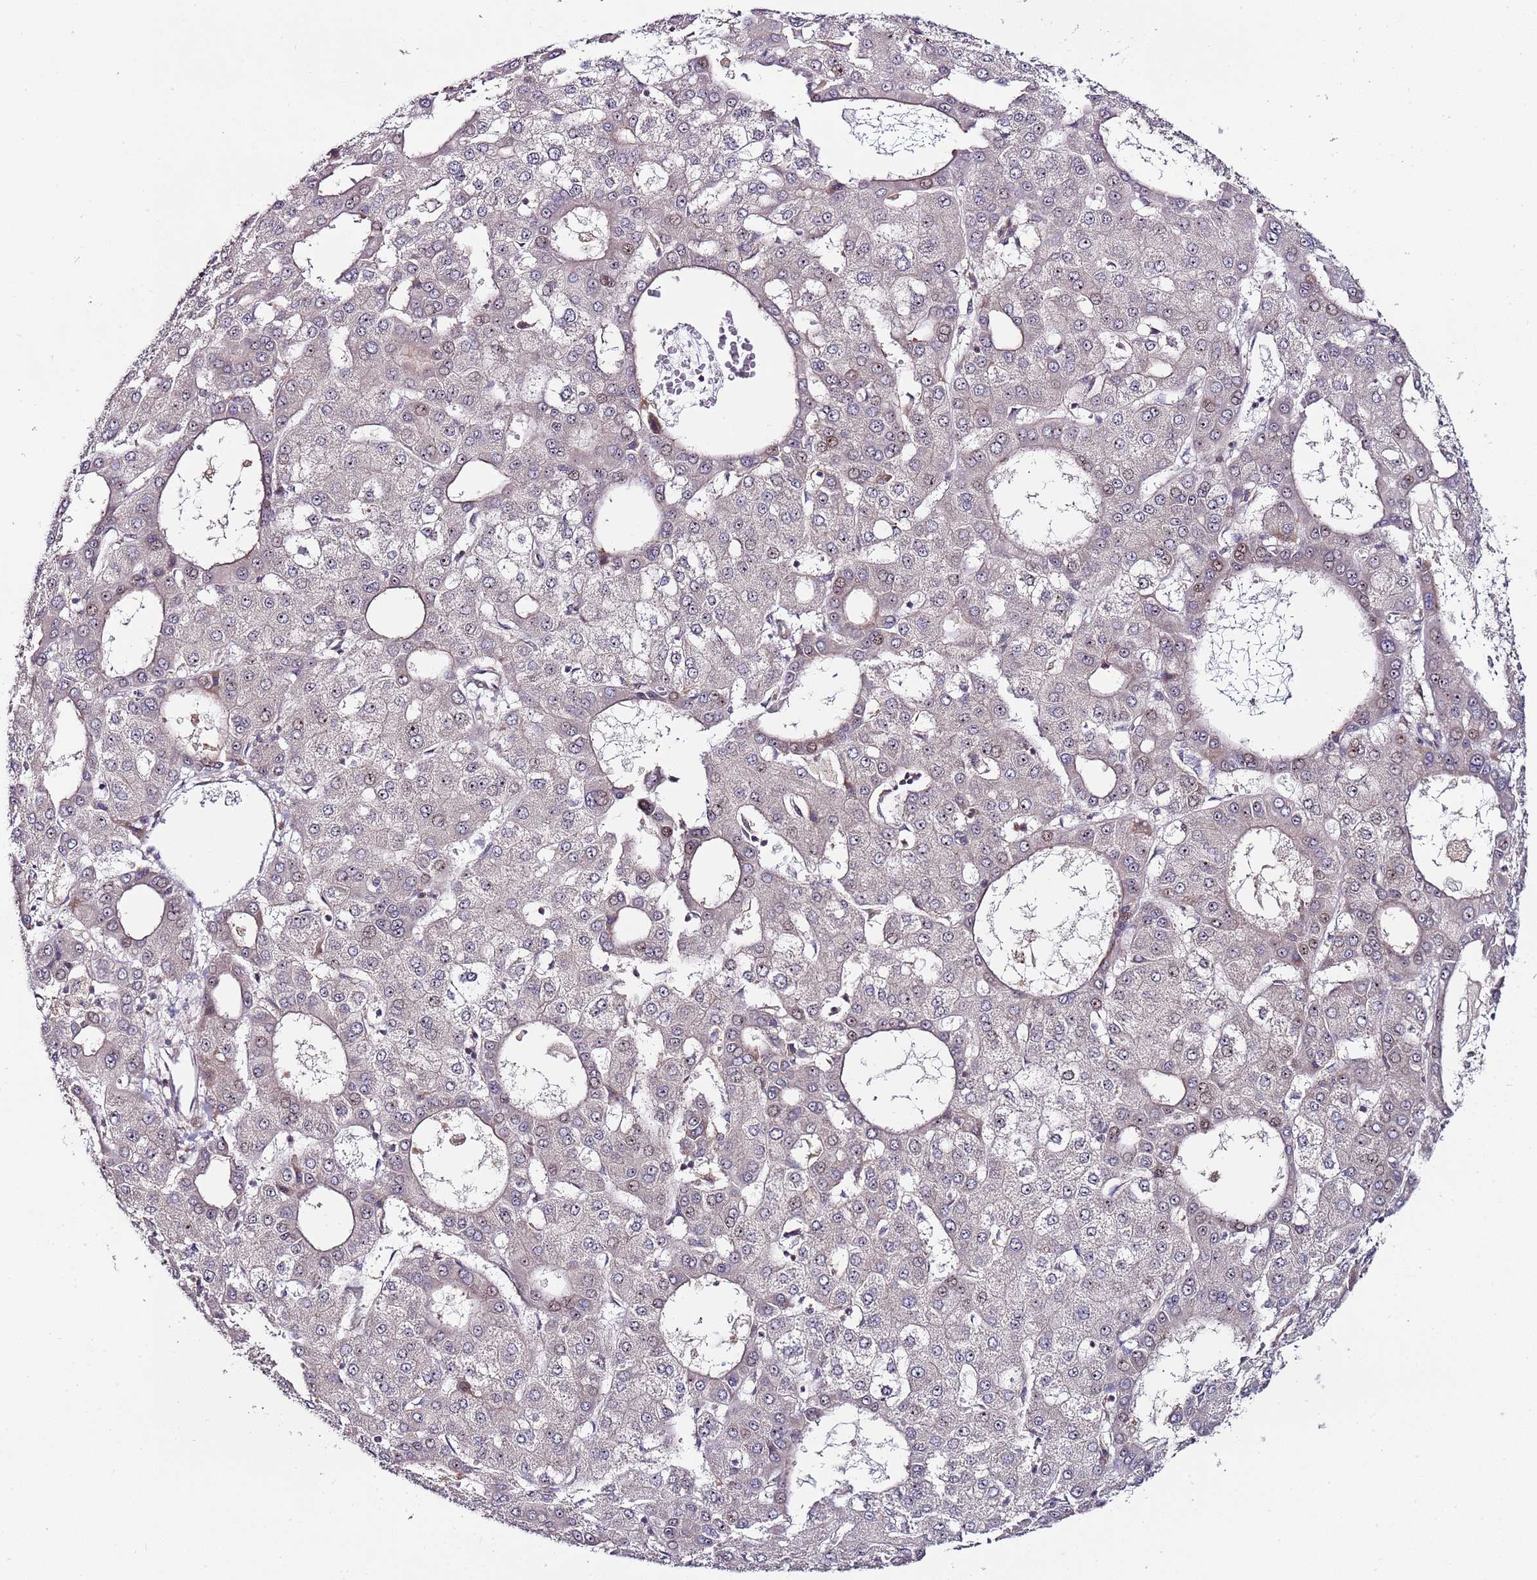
{"staining": {"intensity": "weak", "quantity": "<25%", "location": "nuclear"}, "tissue": "liver cancer", "cell_type": "Tumor cells", "image_type": "cancer", "snomed": [{"axis": "morphology", "description": "Carcinoma, Hepatocellular, NOS"}, {"axis": "topography", "description": "Liver"}], "caption": "There is no significant positivity in tumor cells of hepatocellular carcinoma (liver).", "gene": "KRI1", "patient": {"sex": "male", "age": 47}}